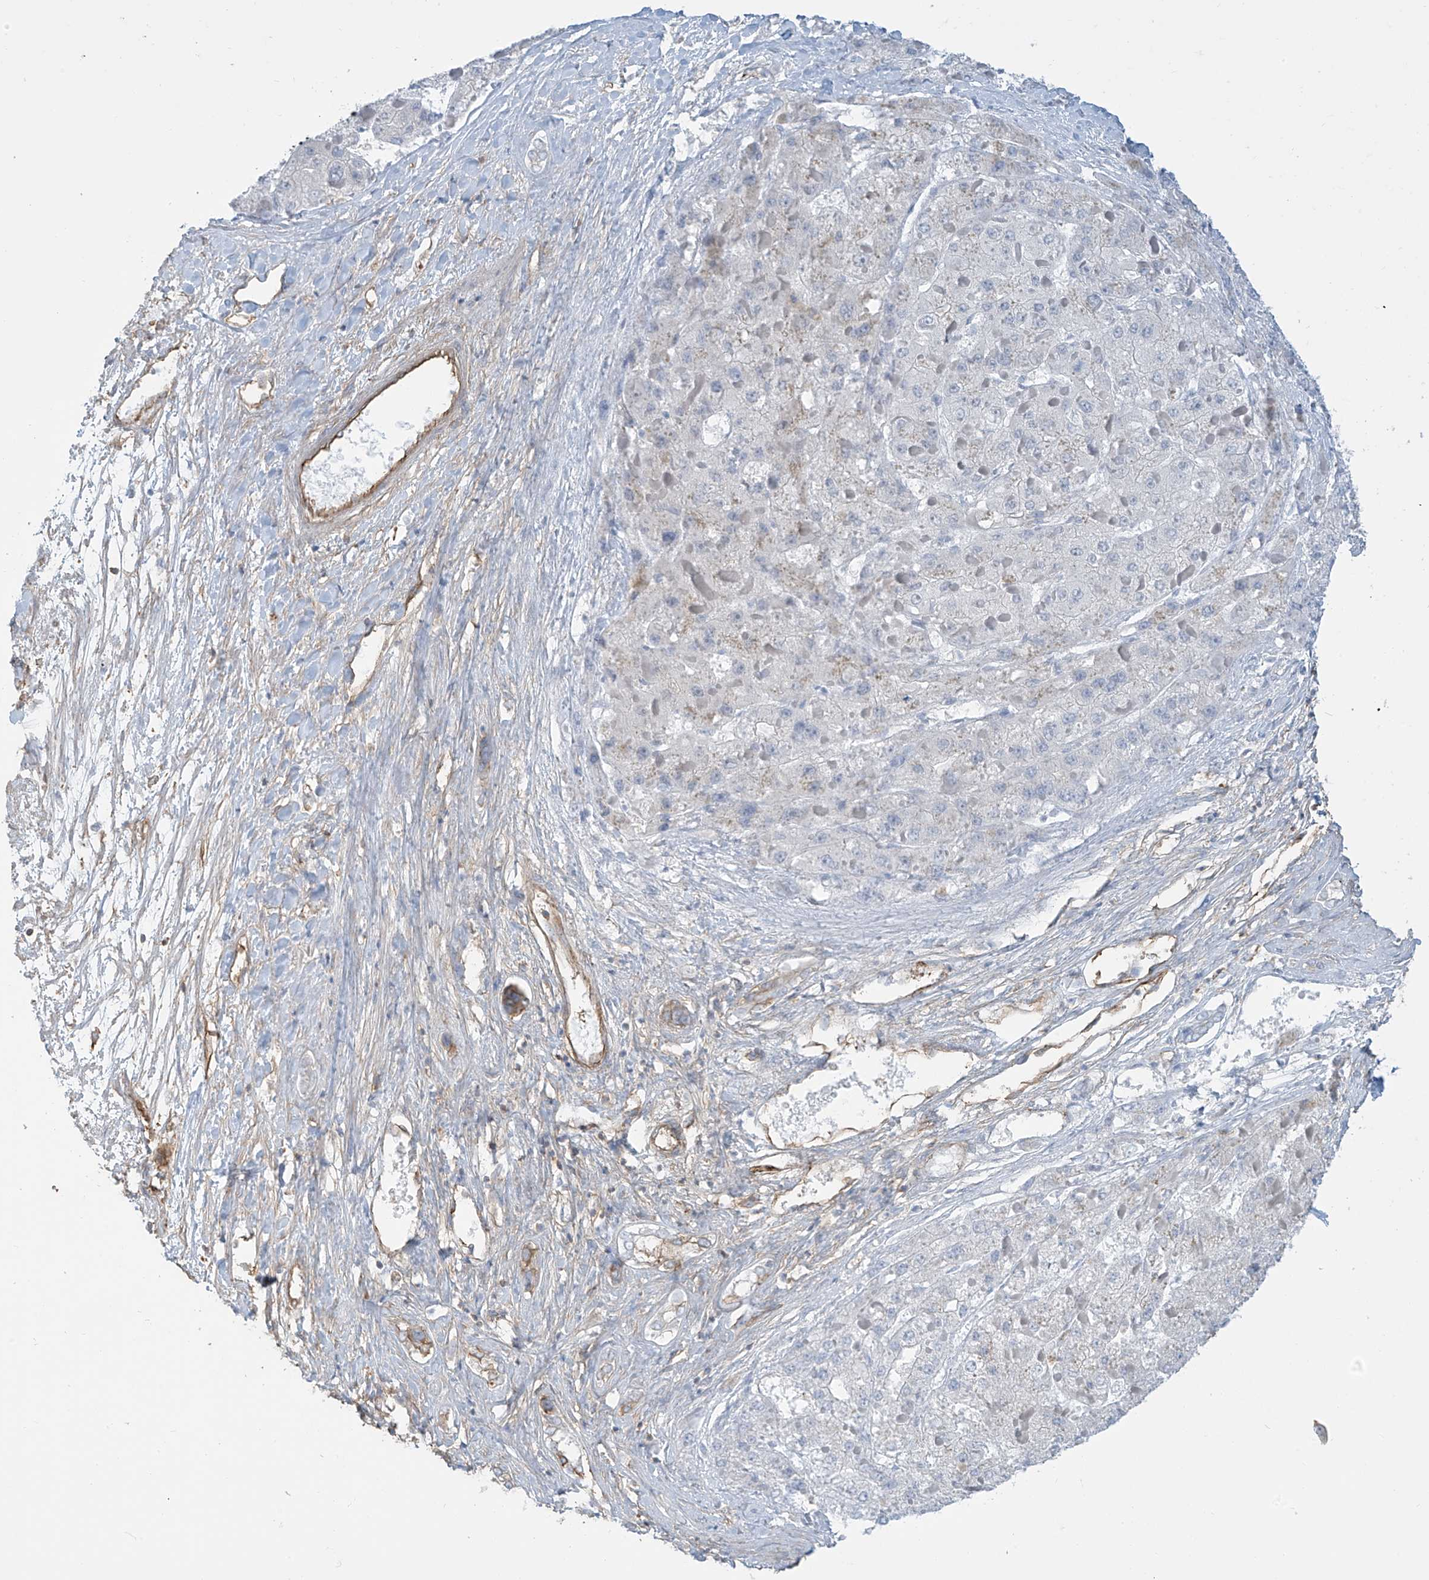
{"staining": {"intensity": "negative", "quantity": "none", "location": "none"}, "tissue": "liver cancer", "cell_type": "Tumor cells", "image_type": "cancer", "snomed": [{"axis": "morphology", "description": "Carcinoma, Hepatocellular, NOS"}, {"axis": "topography", "description": "Liver"}], "caption": "The histopathology image shows no staining of tumor cells in liver hepatocellular carcinoma.", "gene": "ZNF846", "patient": {"sex": "female", "age": 73}}